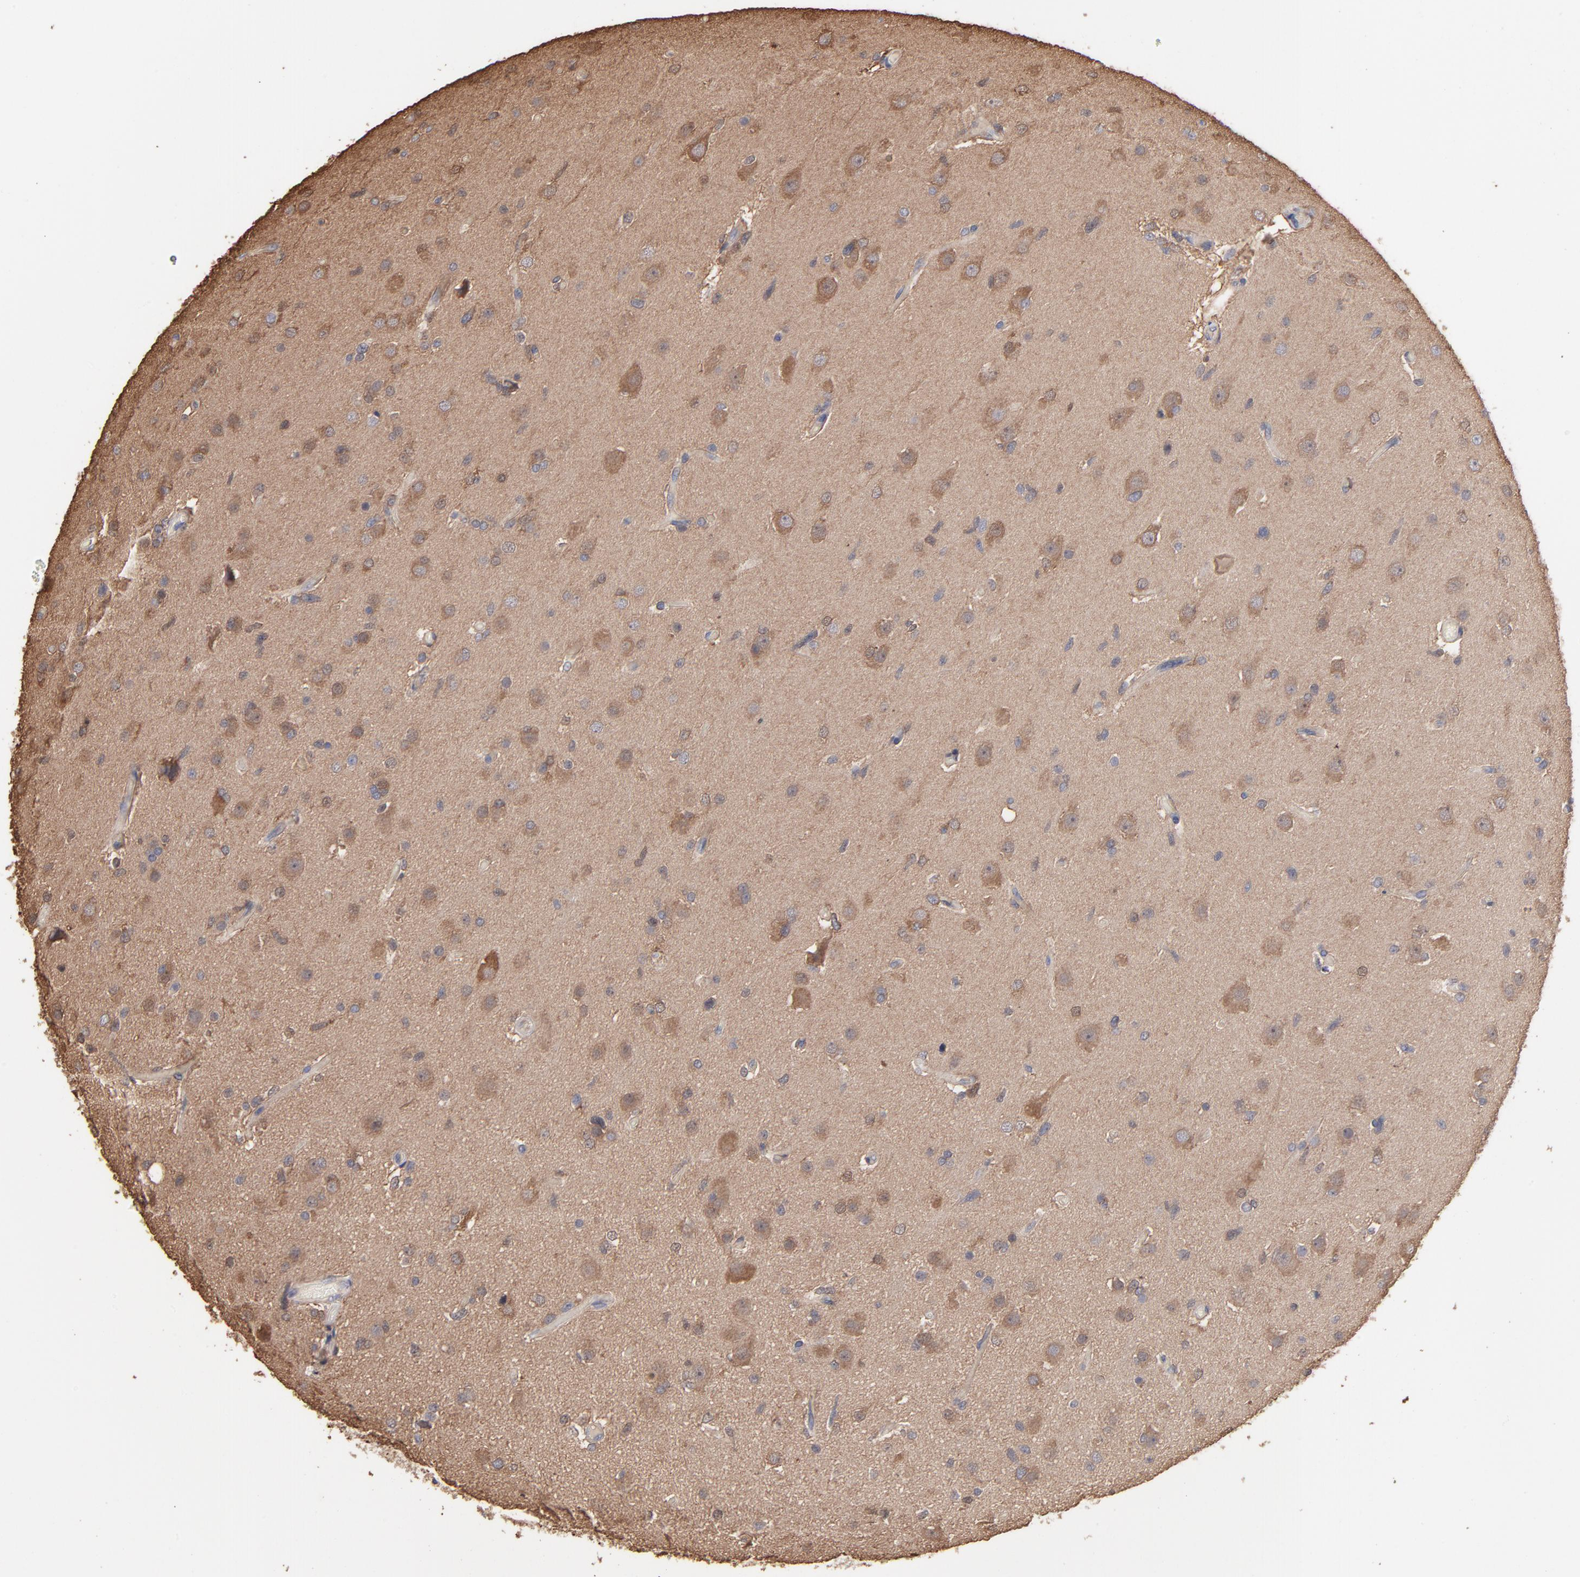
{"staining": {"intensity": "moderate", "quantity": "25%-75%", "location": "cytoplasmic/membranous"}, "tissue": "glioma", "cell_type": "Tumor cells", "image_type": "cancer", "snomed": [{"axis": "morphology", "description": "Glioma, malignant, High grade"}, {"axis": "topography", "description": "Brain"}], "caption": "The image reveals staining of glioma, revealing moderate cytoplasmic/membranous protein expression (brown color) within tumor cells.", "gene": "TANGO2", "patient": {"sex": "male", "age": 33}}